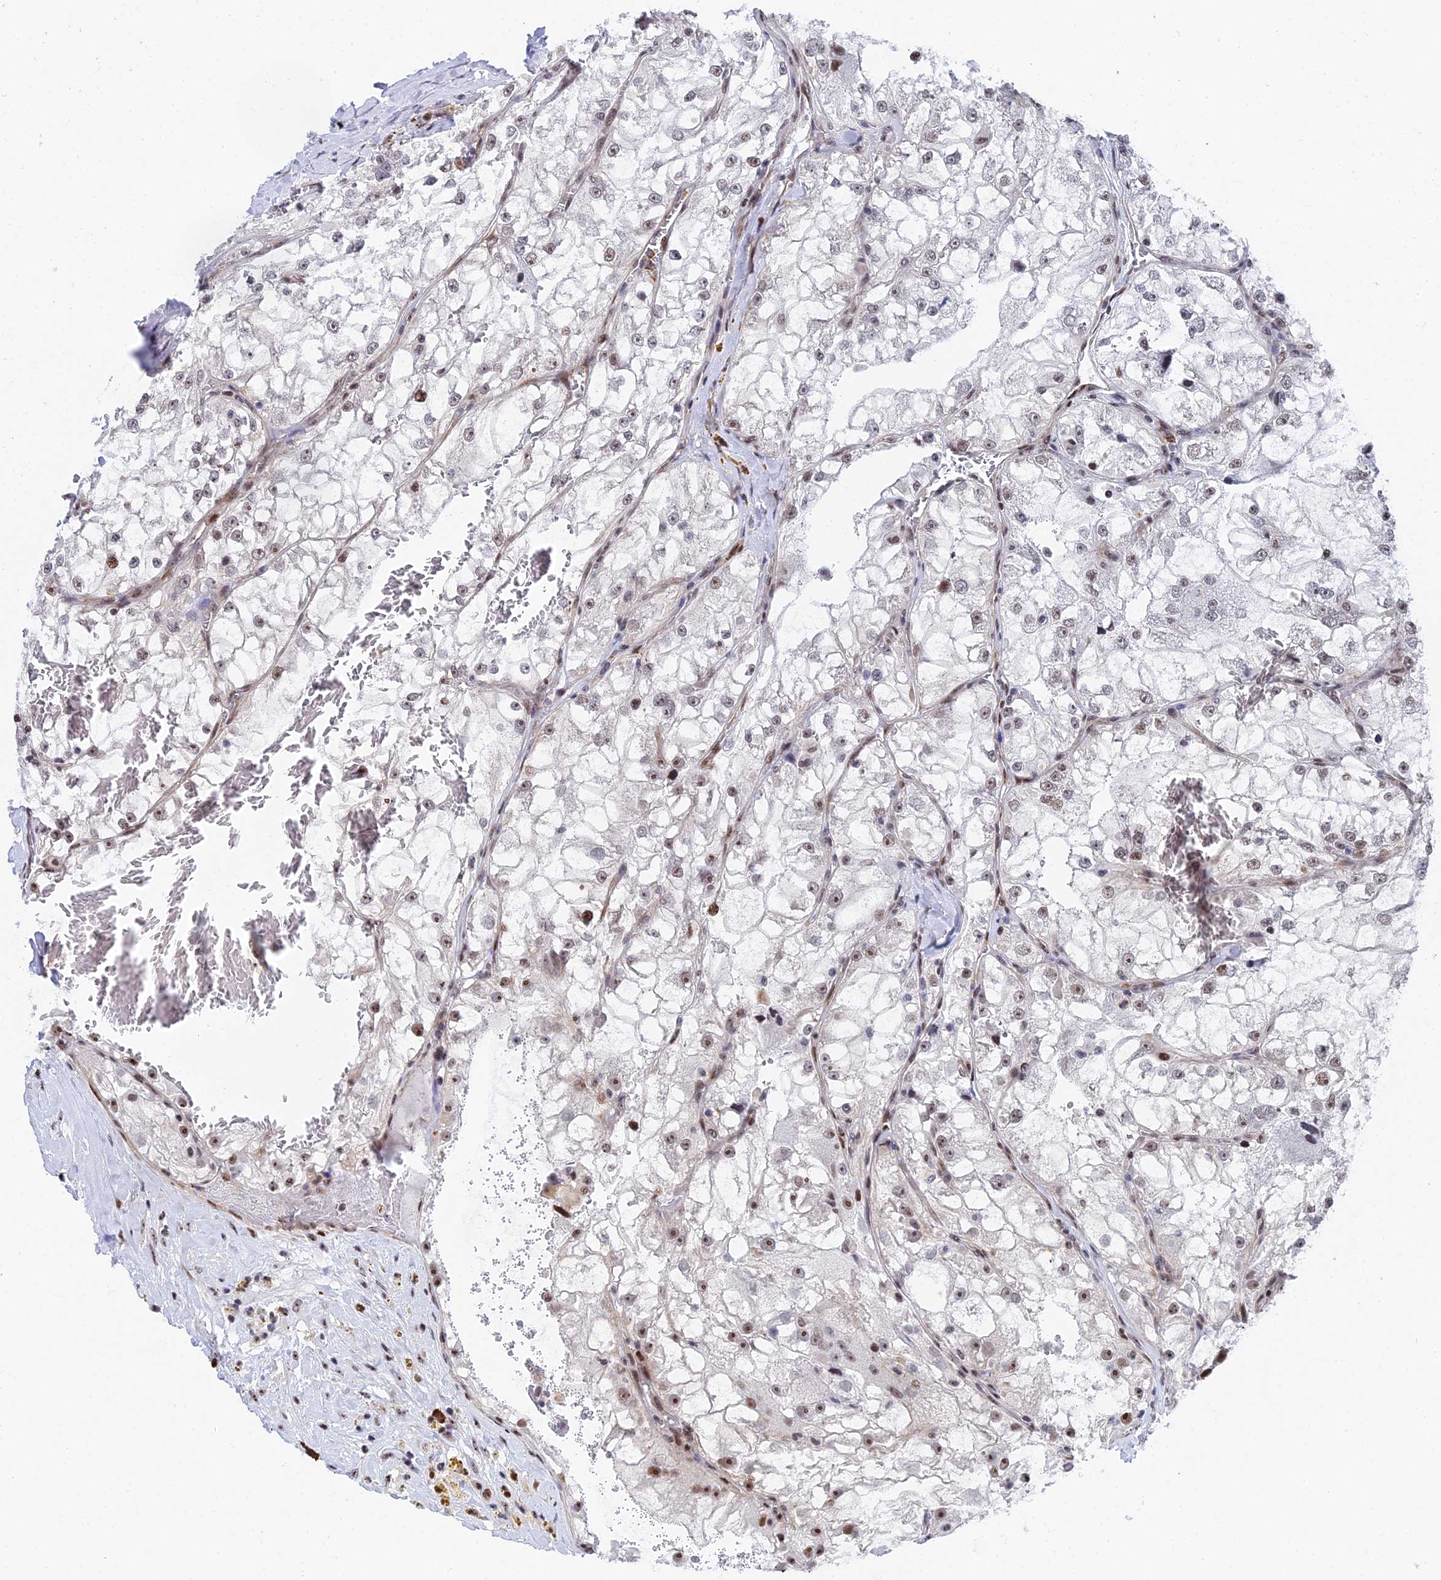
{"staining": {"intensity": "moderate", "quantity": "25%-75%", "location": "nuclear"}, "tissue": "renal cancer", "cell_type": "Tumor cells", "image_type": "cancer", "snomed": [{"axis": "morphology", "description": "Adenocarcinoma, NOS"}, {"axis": "topography", "description": "Kidney"}], "caption": "Immunohistochemistry of adenocarcinoma (renal) shows medium levels of moderate nuclear staining in about 25%-75% of tumor cells.", "gene": "TIFA", "patient": {"sex": "female", "age": 72}}